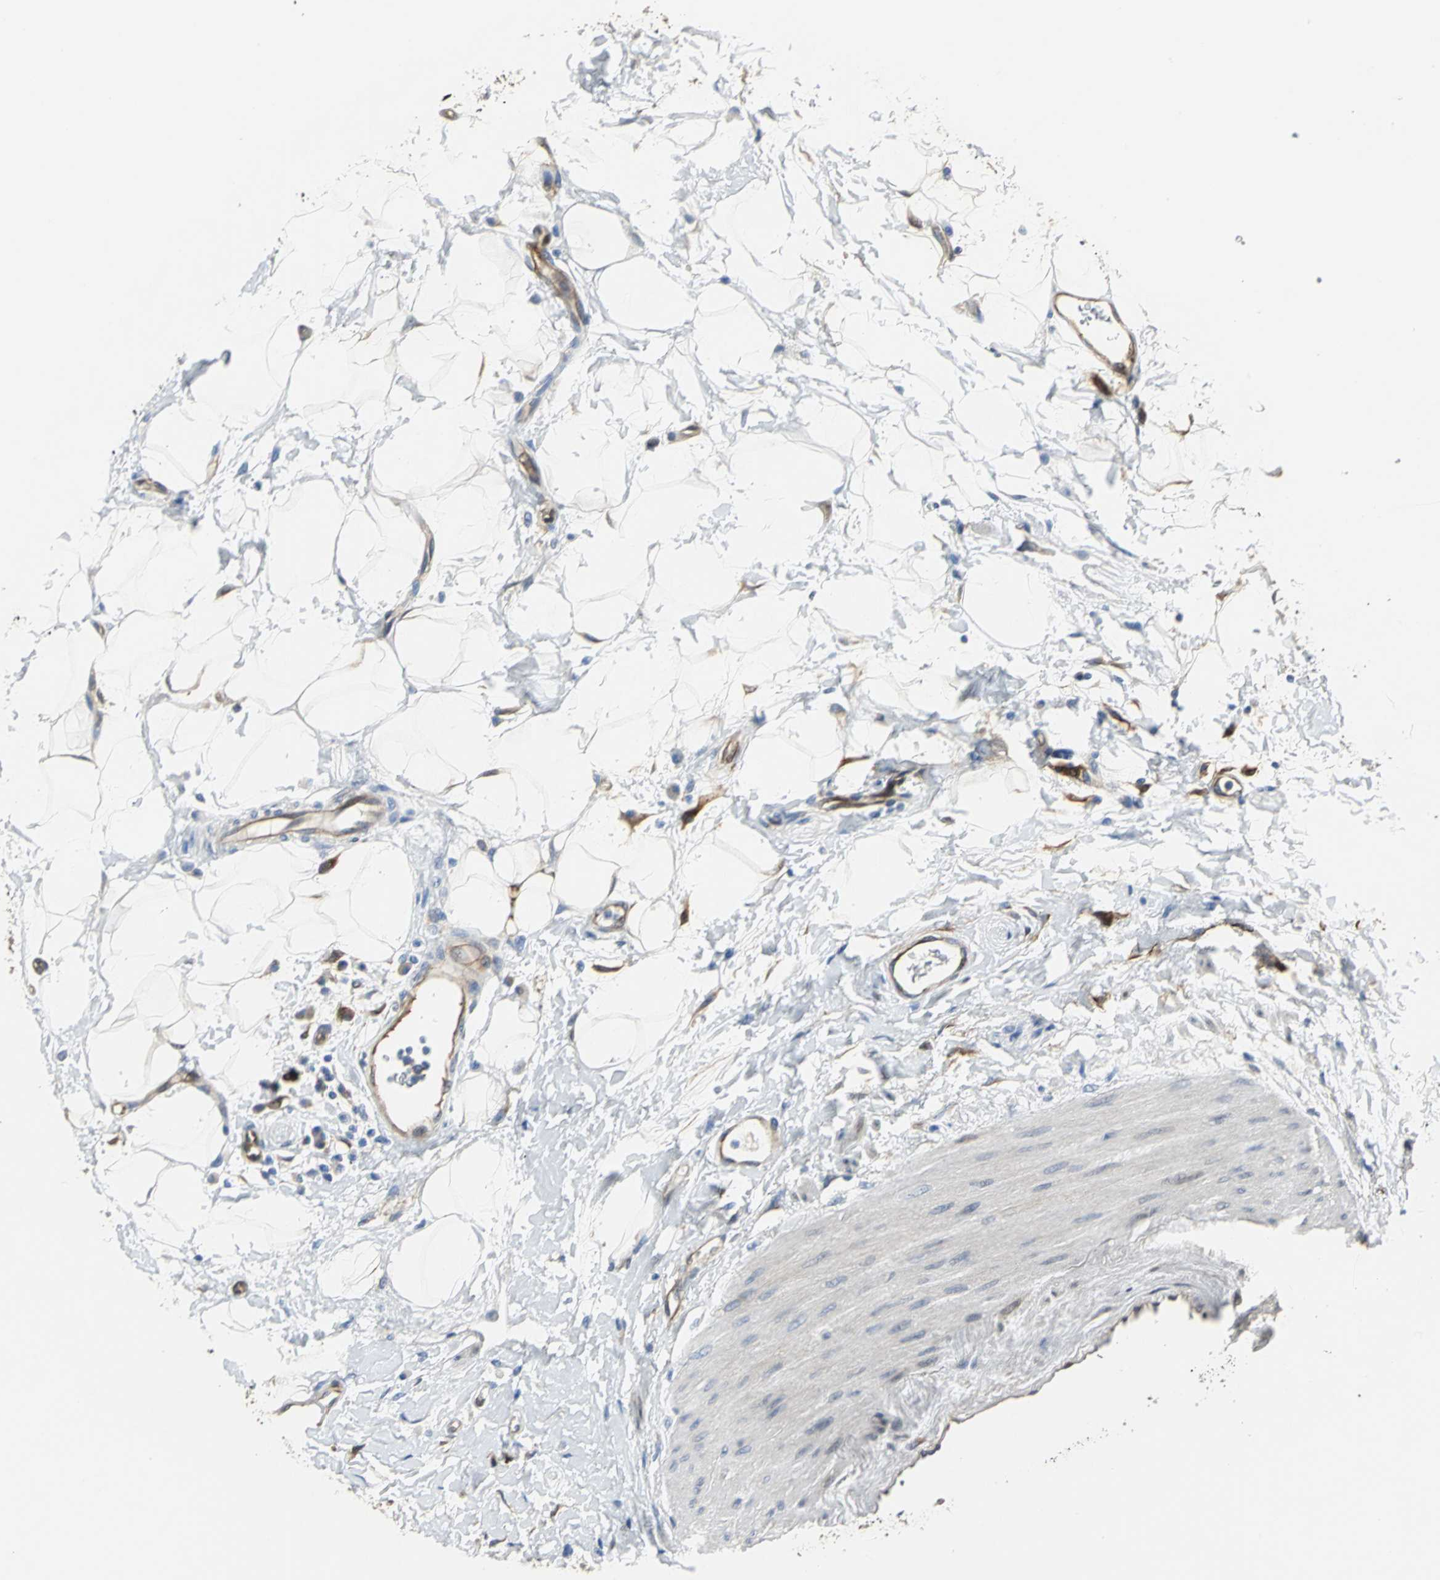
{"staining": {"intensity": "weak", "quantity": ">75%", "location": "cytoplasmic/membranous"}, "tissue": "adipose tissue", "cell_type": "Adipocytes", "image_type": "normal", "snomed": [{"axis": "morphology", "description": "Normal tissue, NOS"}, {"axis": "morphology", "description": "Urothelial carcinoma, High grade"}, {"axis": "topography", "description": "Vascular tissue"}, {"axis": "topography", "description": "Urinary bladder"}], "caption": "Brown immunohistochemical staining in benign human adipose tissue demonstrates weak cytoplasmic/membranous staining in about >75% of adipocytes. (IHC, brightfield microscopy, high magnification).", "gene": "ENSG00000285130", "patient": {"sex": "female", "age": 56}}